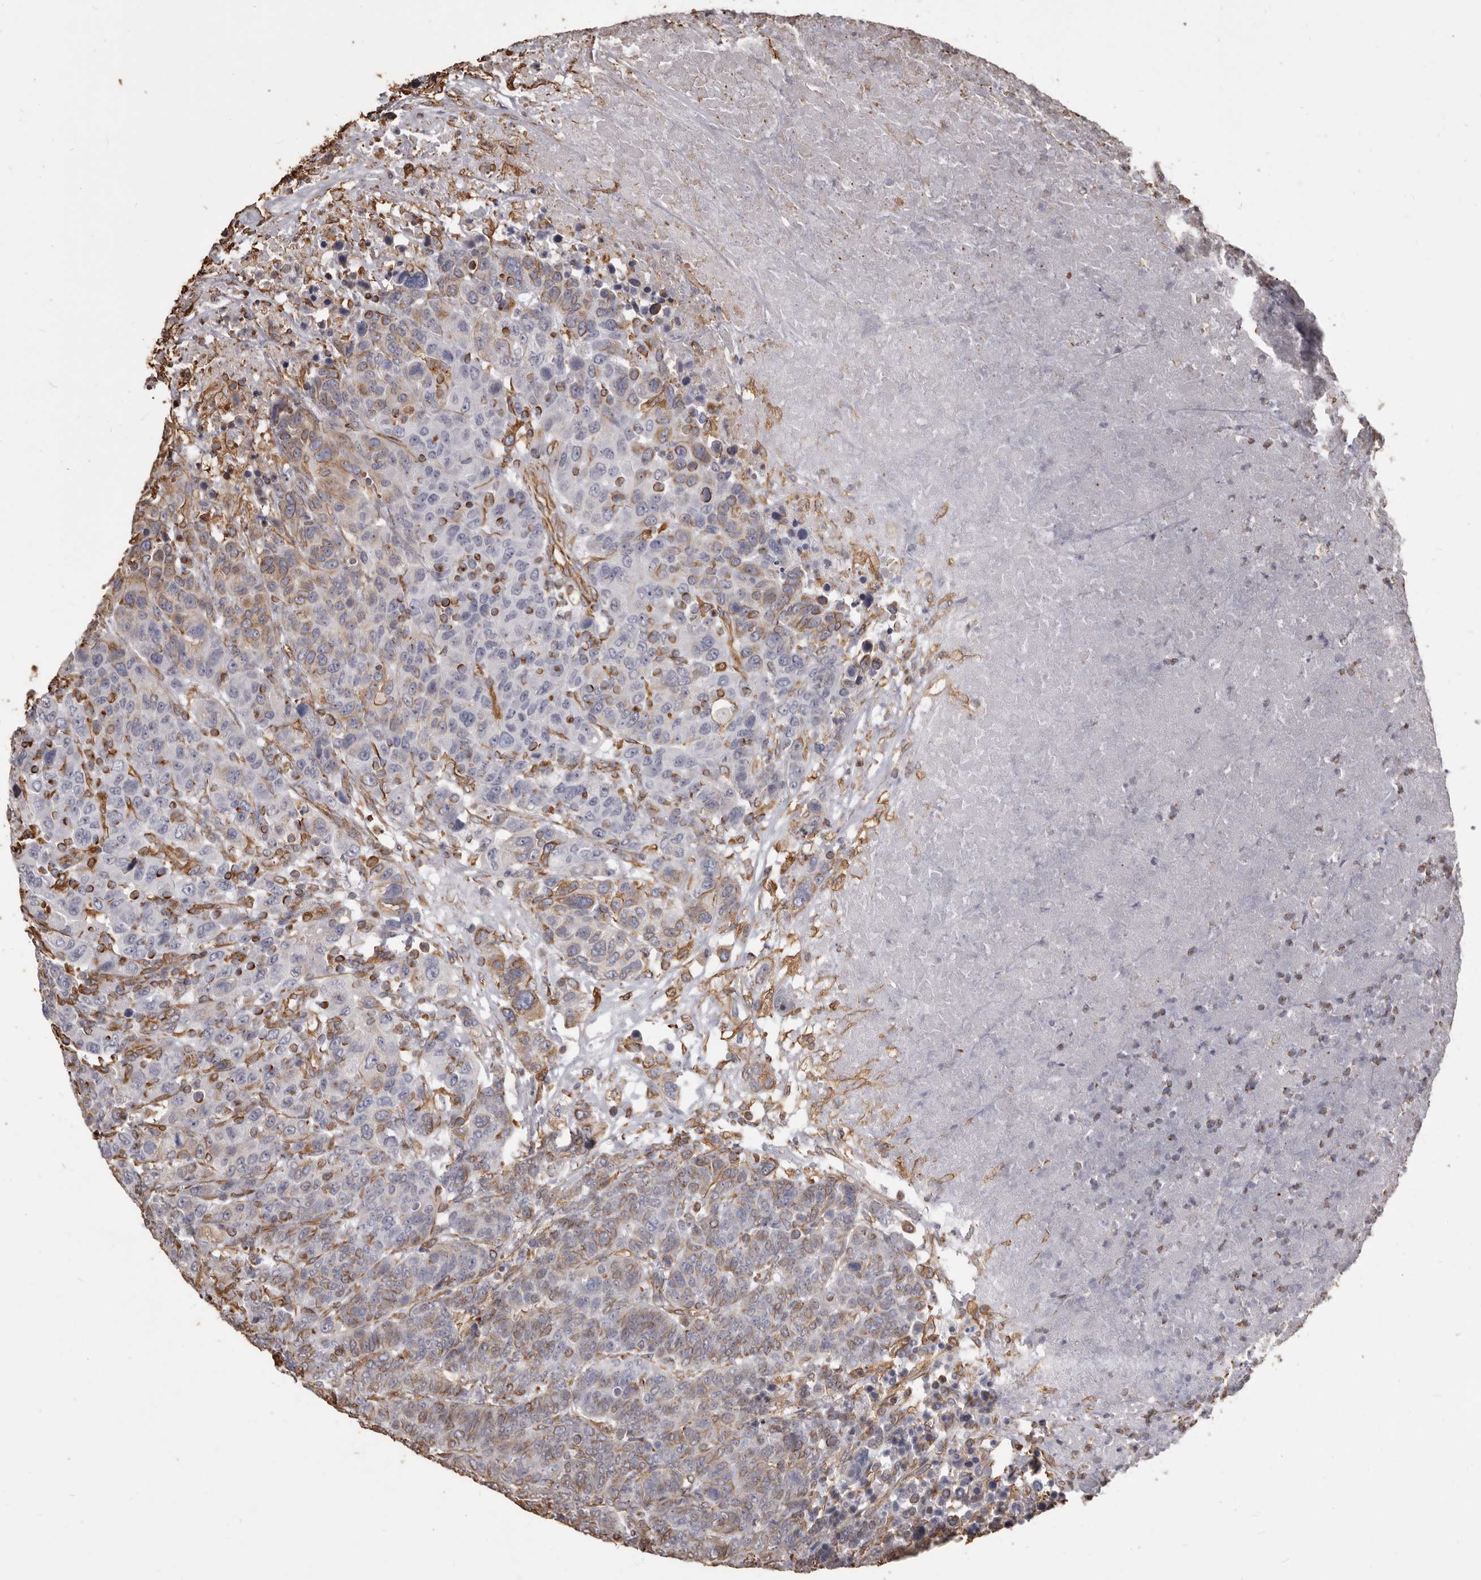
{"staining": {"intensity": "moderate", "quantity": "<25%", "location": "cytoplasmic/membranous"}, "tissue": "breast cancer", "cell_type": "Tumor cells", "image_type": "cancer", "snomed": [{"axis": "morphology", "description": "Duct carcinoma"}, {"axis": "topography", "description": "Breast"}], "caption": "Immunohistochemistry (IHC) (DAB) staining of human breast cancer (intraductal carcinoma) reveals moderate cytoplasmic/membranous protein staining in approximately <25% of tumor cells.", "gene": "MTURN", "patient": {"sex": "female", "age": 37}}